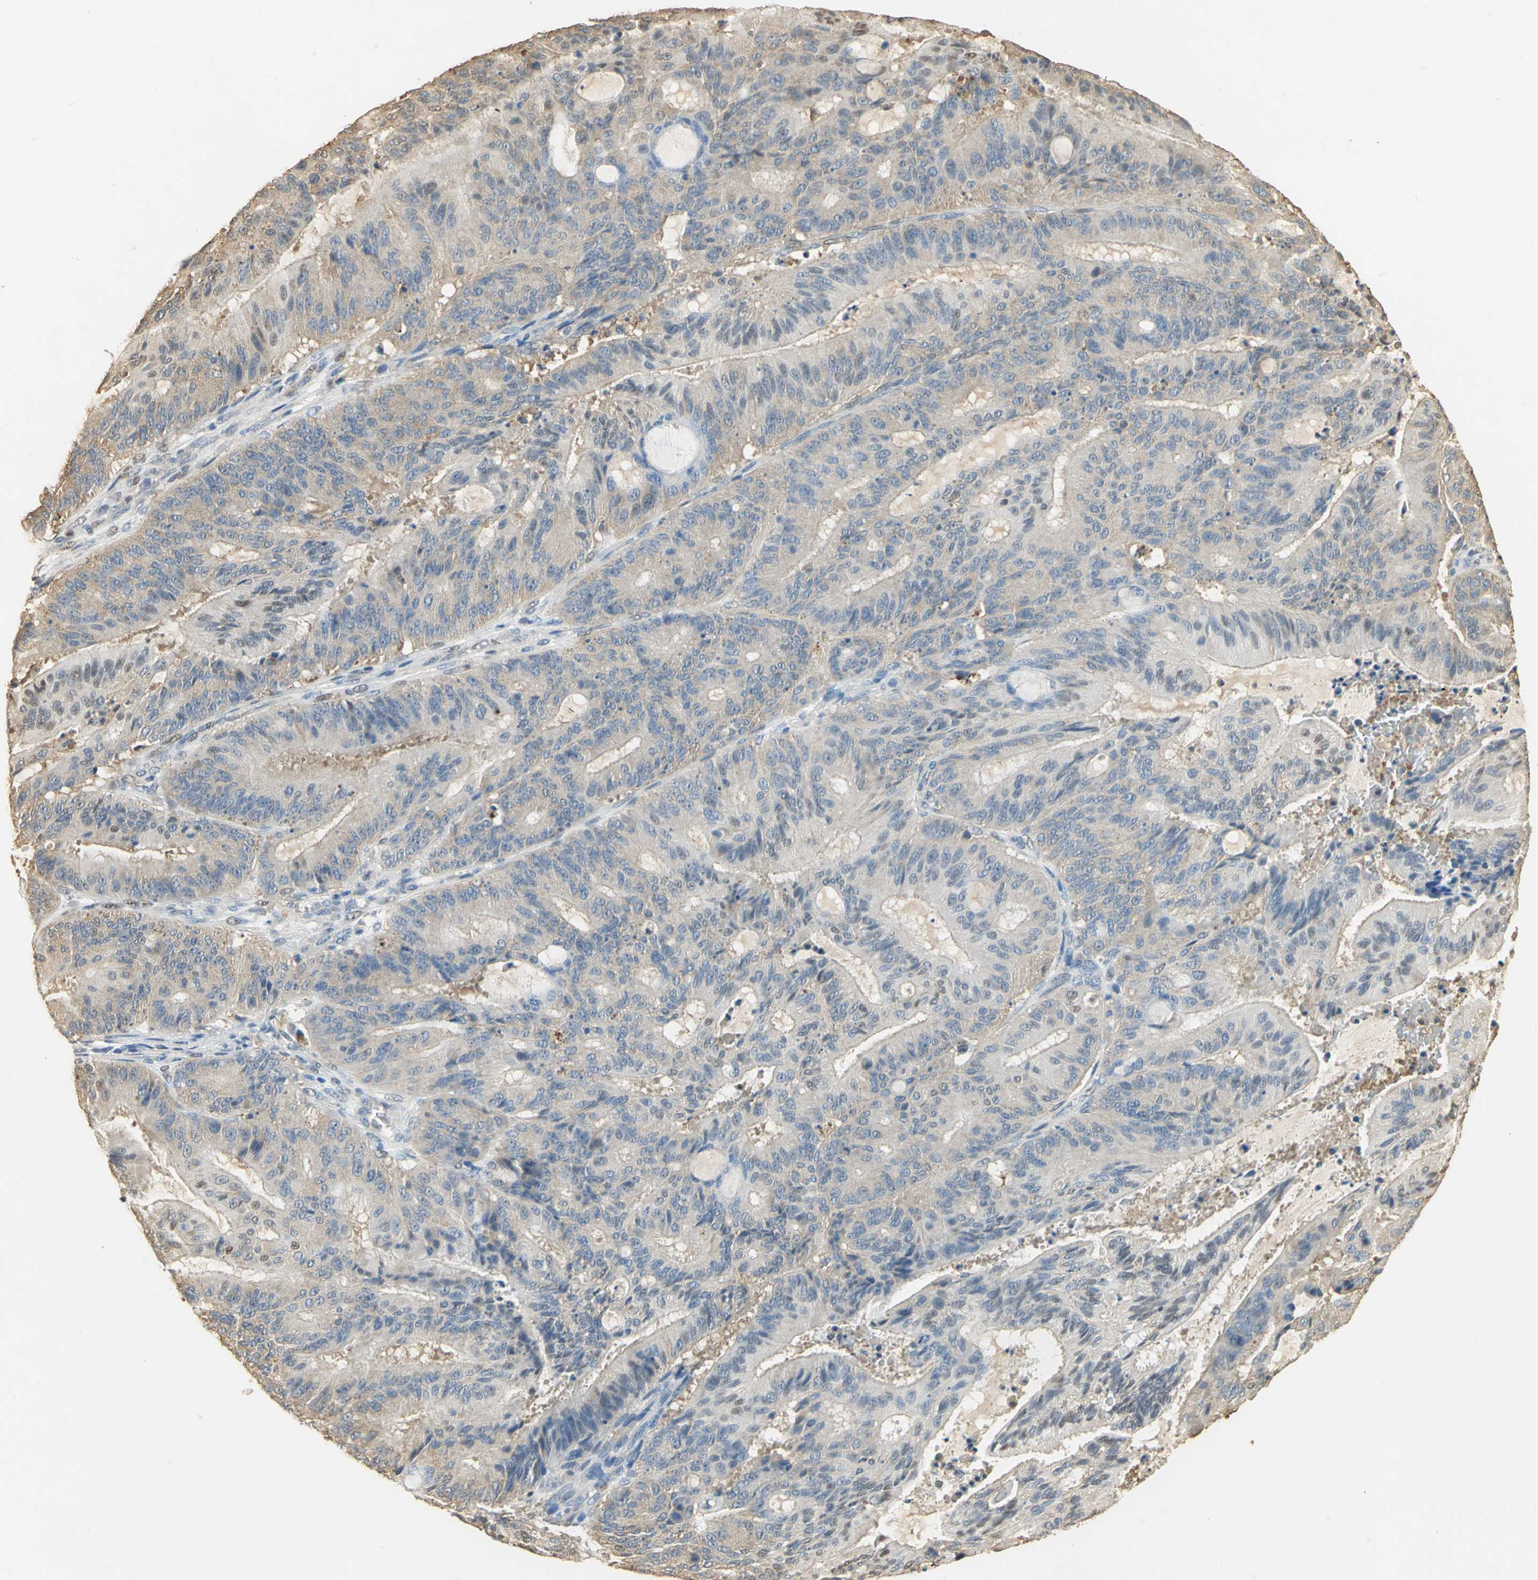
{"staining": {"intensity": "weak", "quantity": ">75%", "location": "cytoplasmic/membranous"}, "tissue": "liver cancer", "cell_type": "Tumor cells", "image_type": "cancer", "snomed": [{"axis": "morphology", "description": "Cholangiocarcinoma"}, {"axis": "topography", "description": "Liver"}], "caption": "Tumor cells demonstrate low levels of weak cytoplasmic/membranous staining in approximately >75% of cells in cholangiocarcinoma (liver).", "gene": "GAPDH", "patient": {"sex": "female", "age": 73}}